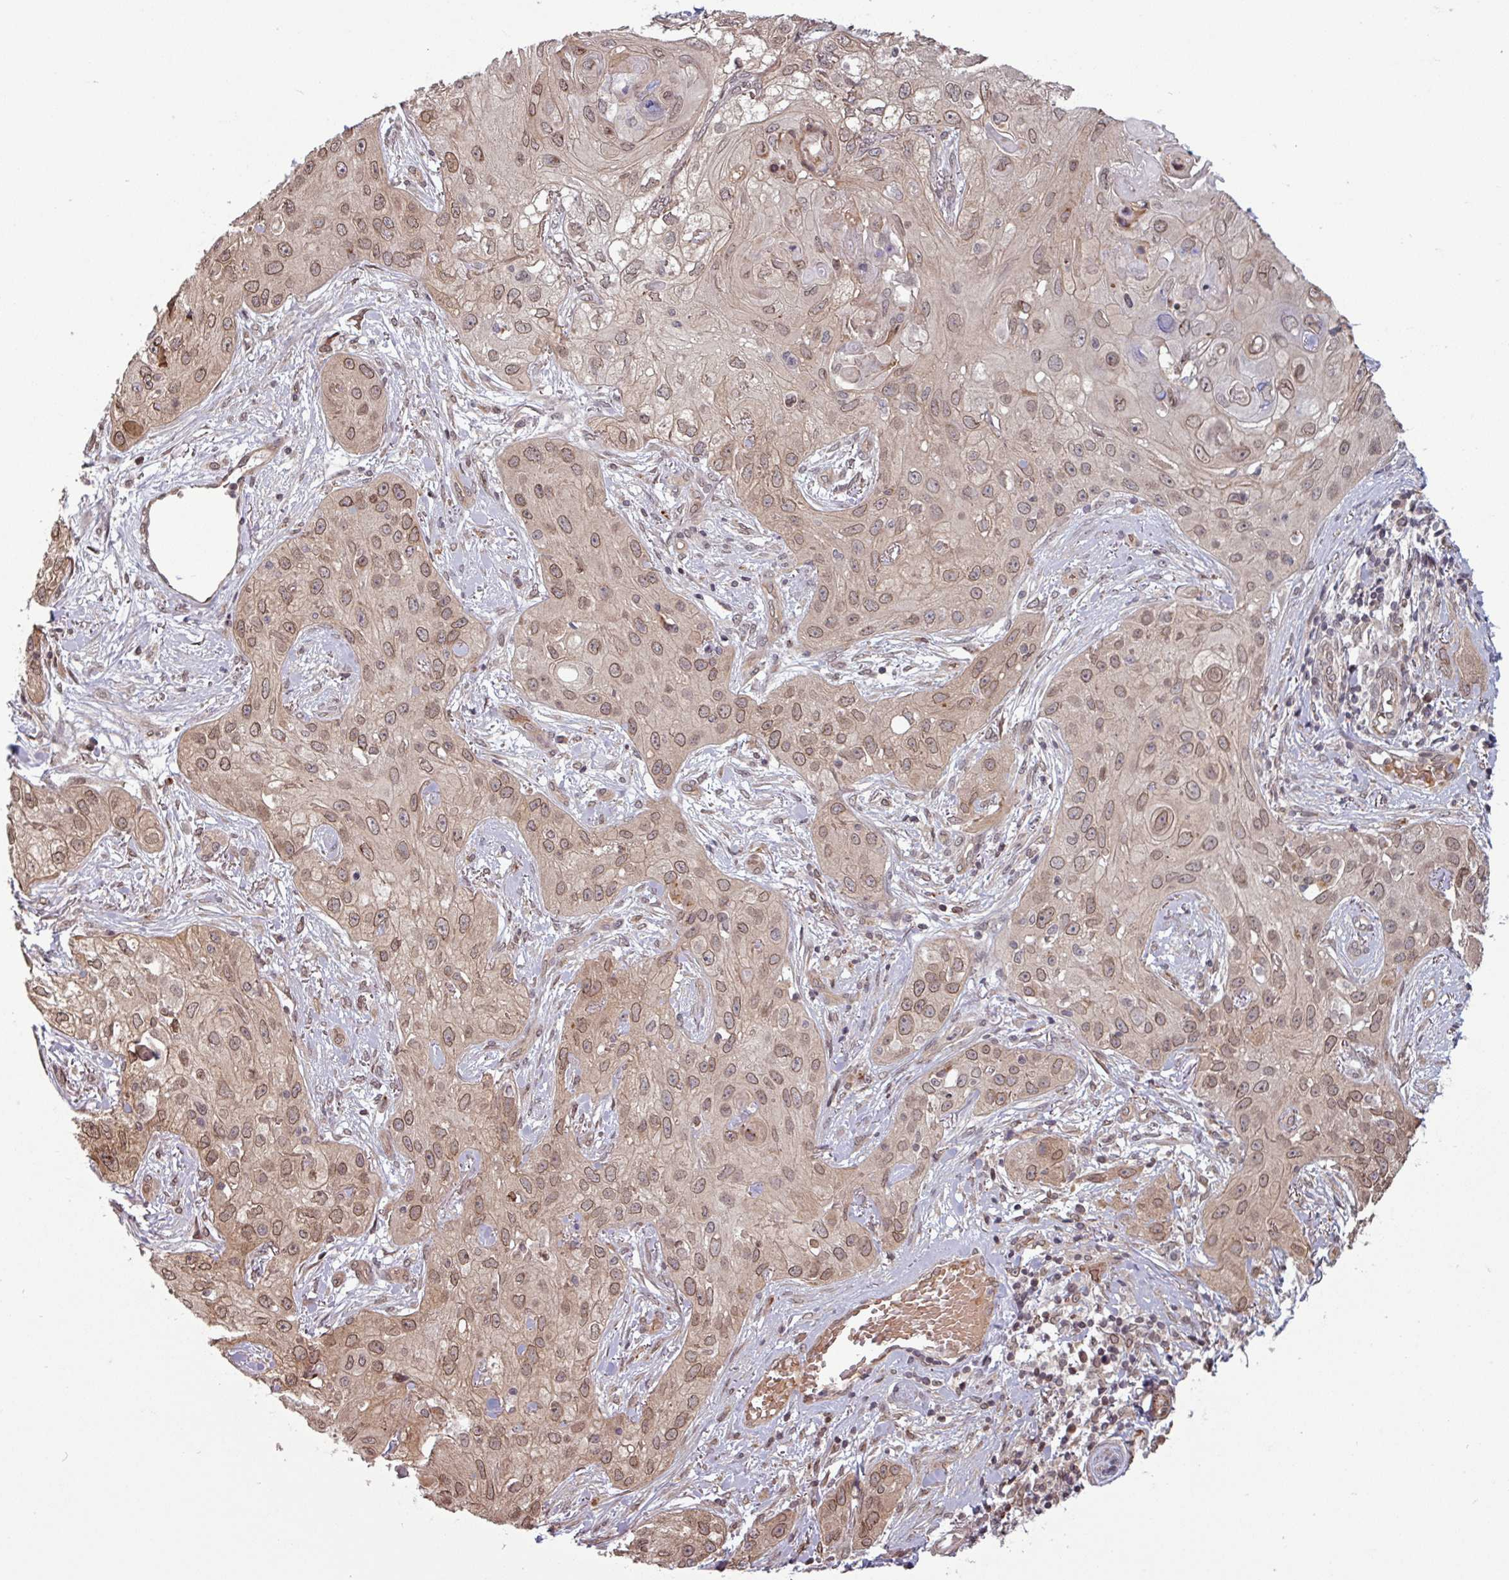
{"staining": {"intensity": "weak", "quantity": ">75%", "location": "cytoplasmic/membranous,nuclear"}, "tissue": "skin cancer", "cell_type": "Tumor cells", "image_type": "cancer", "snomed": [{"axis": "morphology", "description": "Squamous cell carcinoma, NOS"}, {"axis": "topography", "description": "Skin"}, {"axis": "topography", "description": "Vulva"}], "caption": "An immunohistochemistry (IHC) photomicrograph of tumor tissue is shown. Protein staining in brown labels weak cytoplasmic/membranous and nuclear positivity in skin squamous cell carcinoma within tumor cells. (brown staining indicates protein expression, while blue staining denotes nuclei).", "gene": "RBM4B", "patient": {"sex": "female", "age": 86}}